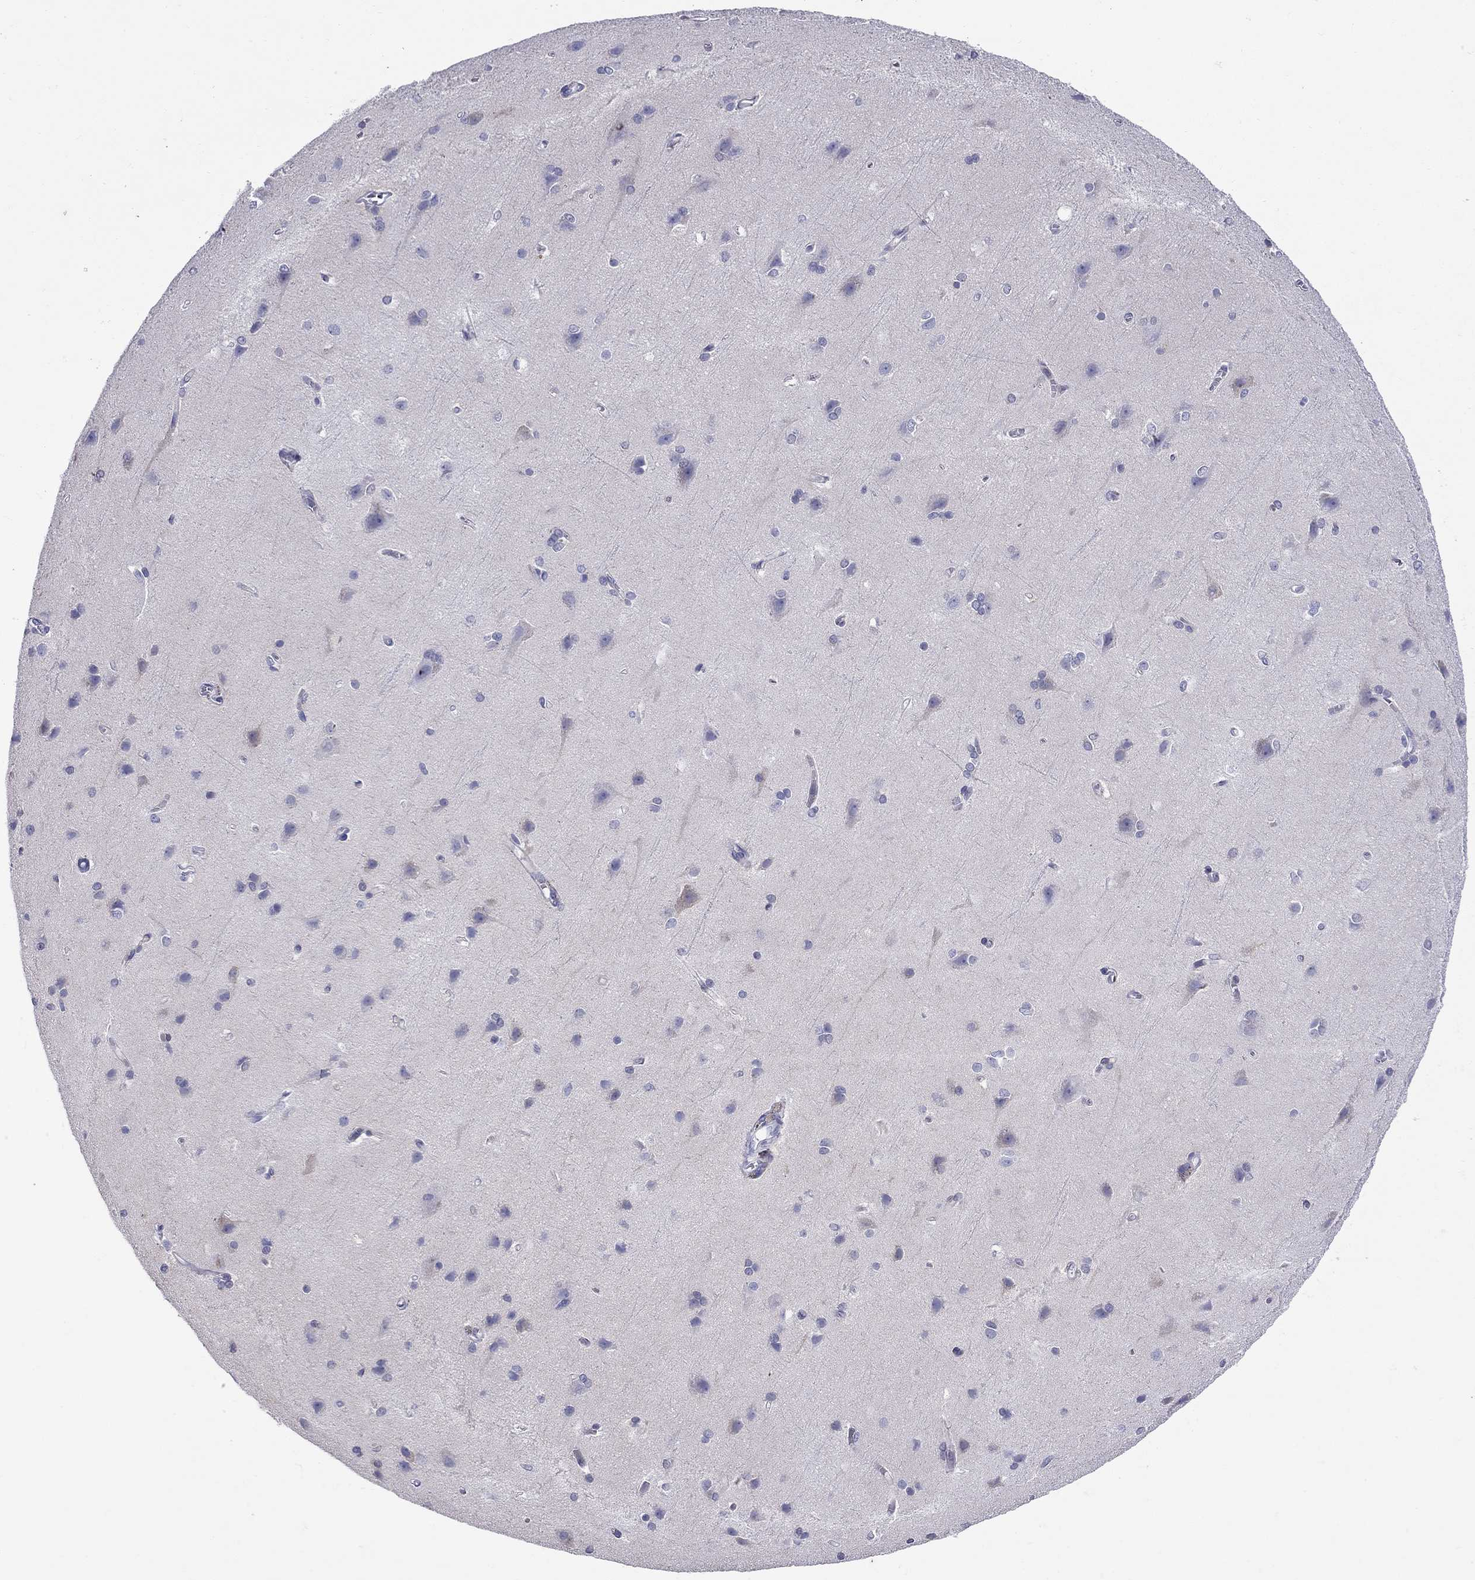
{"staining": {"intensity": "negative", "quantity": "none", "location": "none"}, "tissue": "cerebral cortex", "cell_type": "Endothelial cells", "image_type": "normal", "snomed": [{"axis": "morphology", "description": "Normal tissue, NOS"}, {"axis": "topography", "description": "Cerebral cortex"}], "caption": "Benign cerebral cortex was stained to show a protein in brown. There is no significant expression in endothelial cells. The staining is performed using DAB (3,3'-diaminobenzidine) brown chromogen with nuclei counter-stained in using hematoxylin.", "gene": "SLC46A2", "patient": {"sex": "male", "age": 37}}